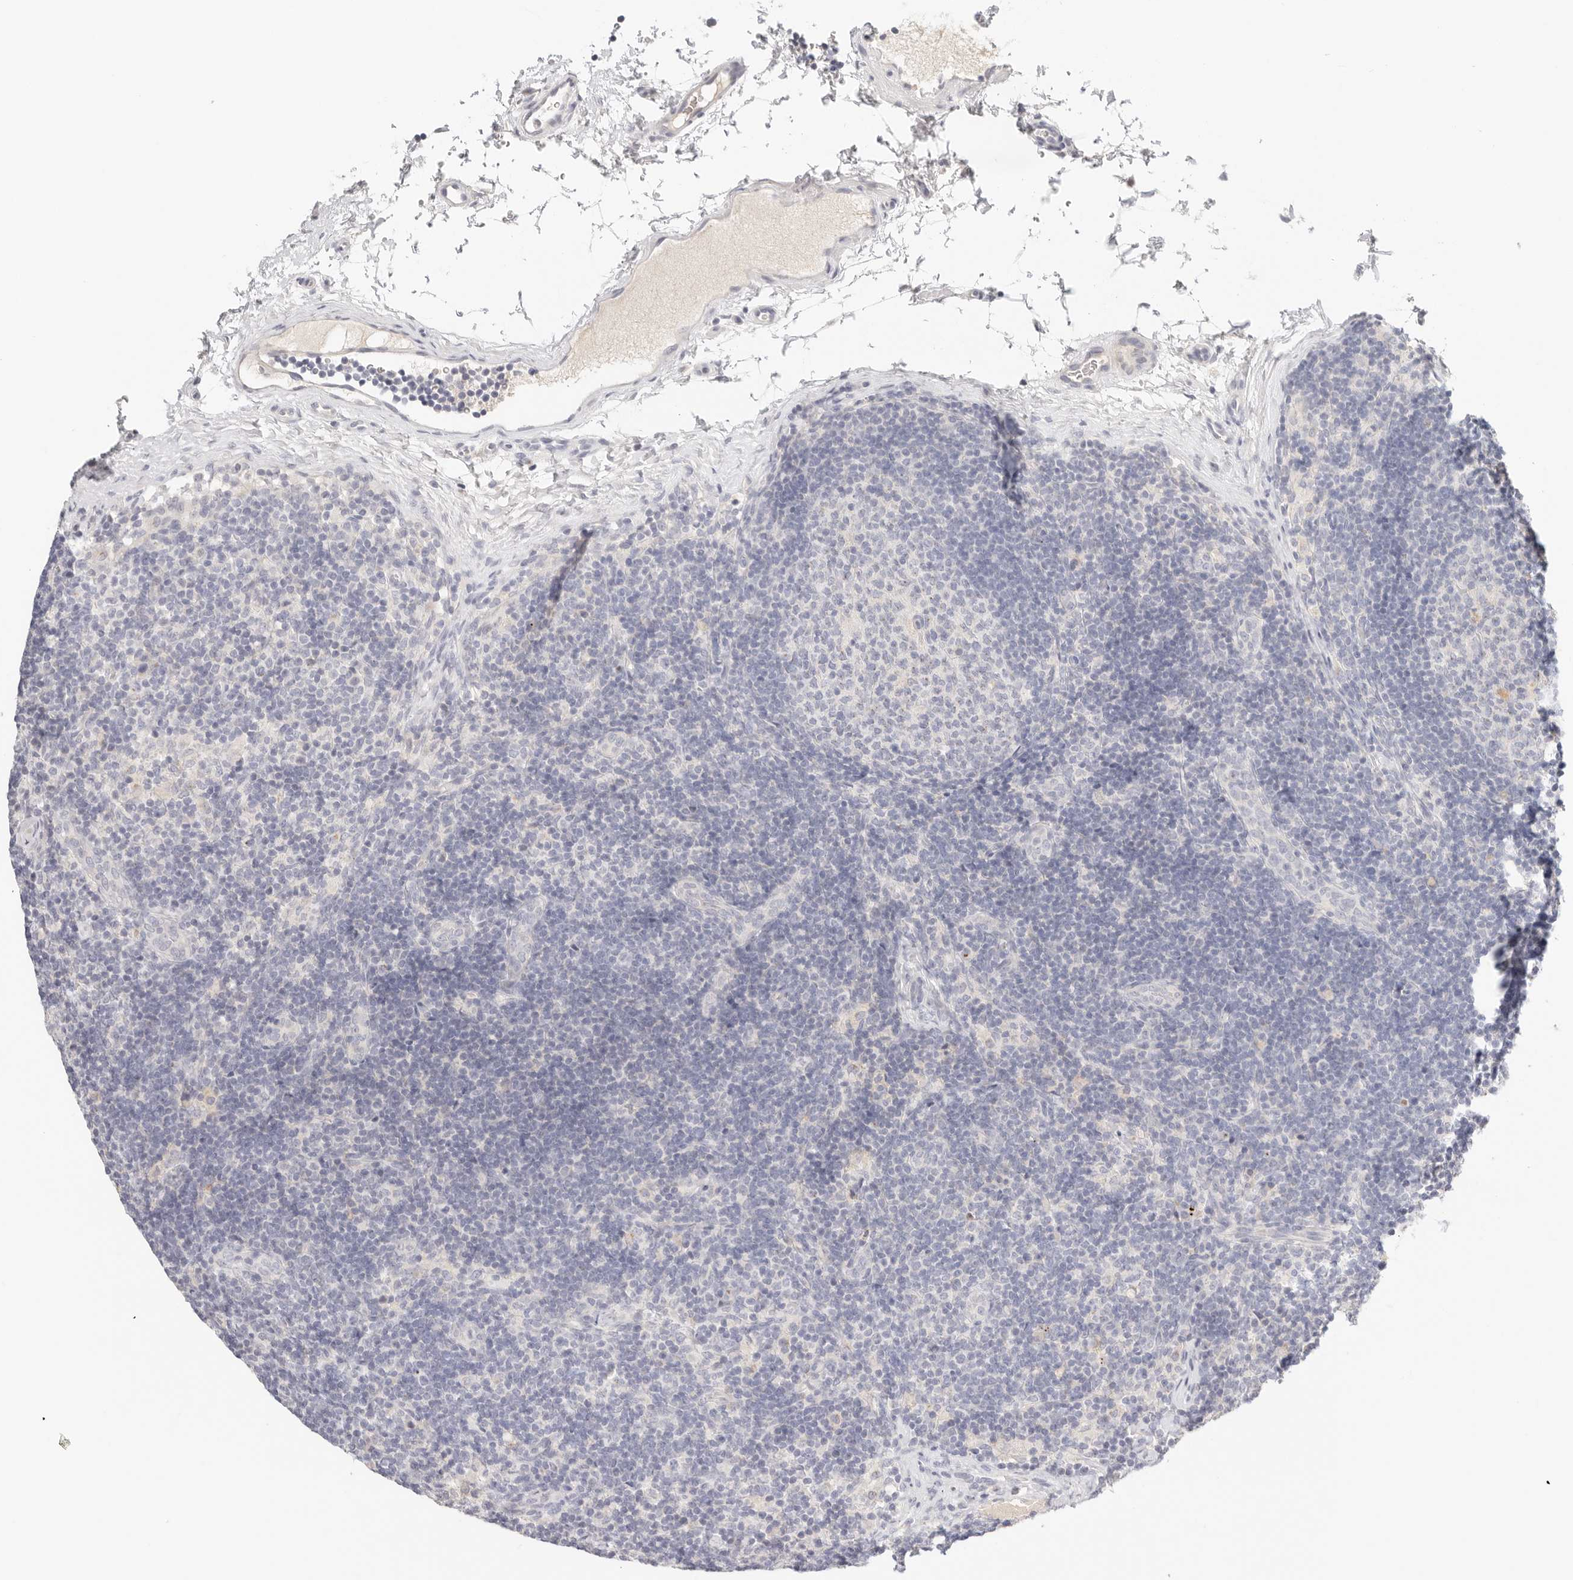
{"staining": {"intensity": "negative", "quantity": "none", "location": "none"}, "tissue": "lymph node", "cell_type": "Germinal center cells", "image_type": "normal", "snomed": [{"axis": "morphology", "description": "Normal tissue, NOS"}, {"axis": "topography", "description": "Lymph node"}], "caption": "DAB immunohistochemical staining of normal lymph node shows no significant expression in germinal center cells. Nuclei are stained in blue.", "gene": "CEP120", "patient": {"sex": "female", "age": 22}}